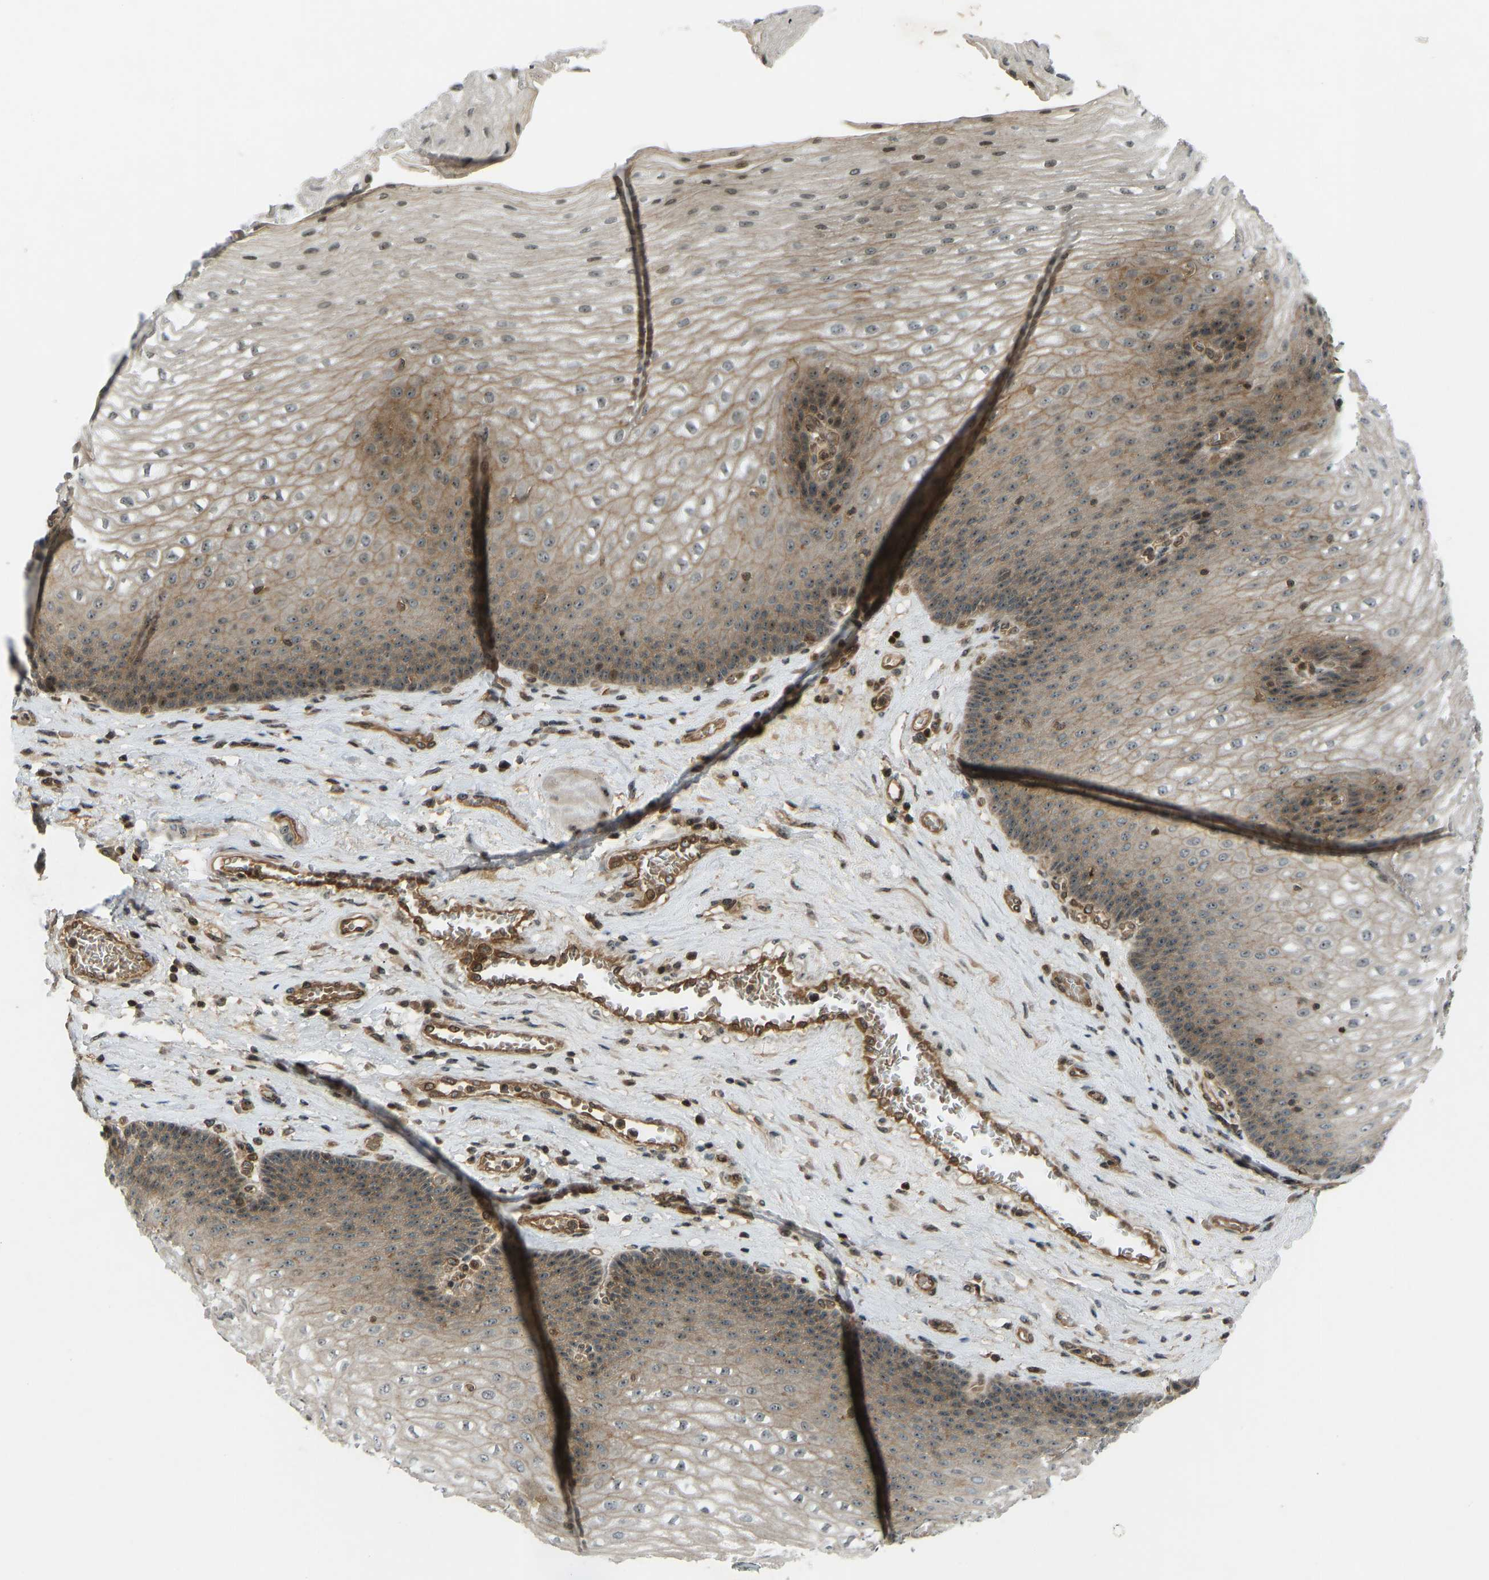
{"staining": {"intensity": "moderate", "quantity": ">75%", "location": "cytoplasmic/membranous,nuclear"}, "tissue": "esophagus", "cell_type": "Squamous epithelial cells", "image_type": "normal", "snomed": [{"axis": "morphology", "description": "Normal tissue, NOS"}, {"axis": "topography", "description": "Esophagus"}], "caption": "Squamous epithelial cells display medium levels of moderate cytoplasmic/membranous,nuclear positivity in about >75% of cells in unremarkable human esophagus. Nuclei are stained in blue.", "gene": "SVOPL", "patient": {"sex": "male", "age": 48}}